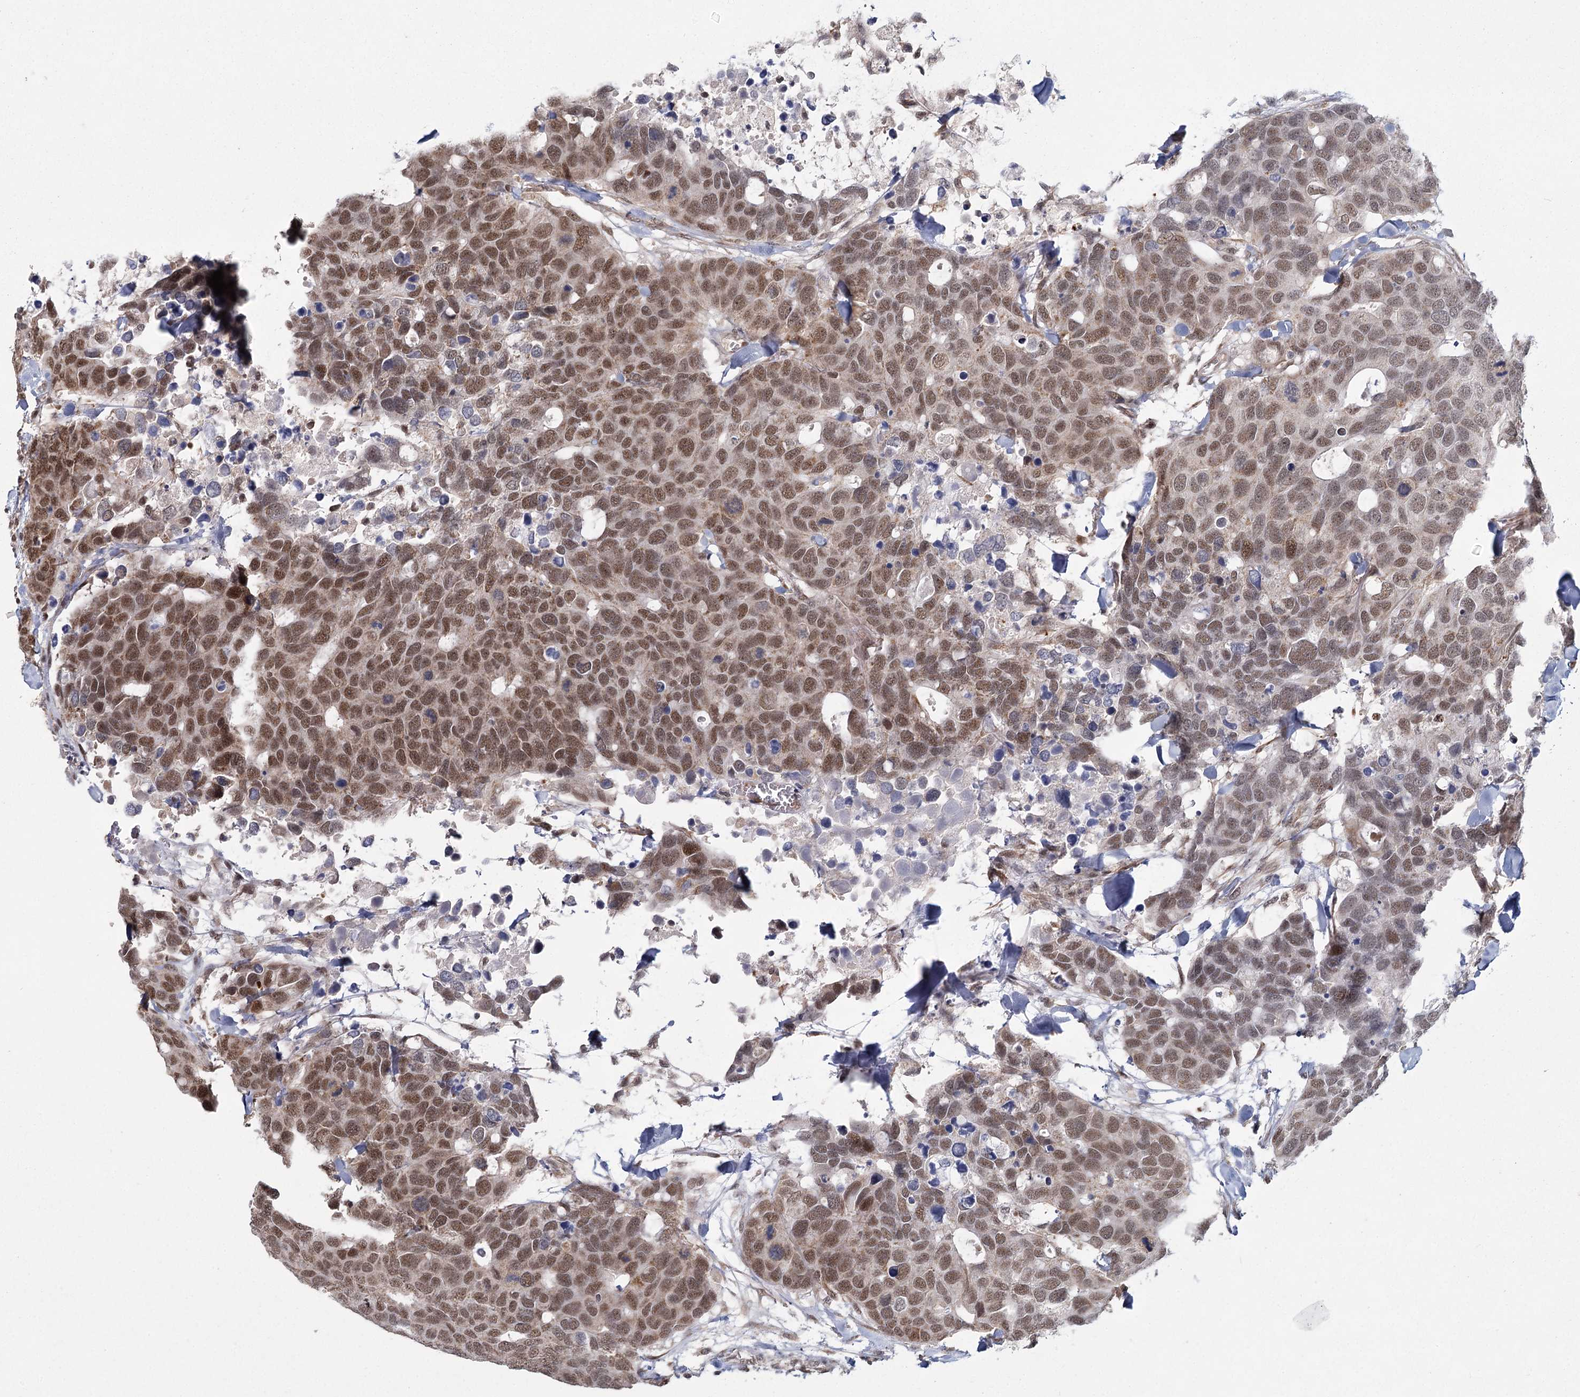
{"staining": {"intensity": "moderate", "quantity": ">75%", "location": "nuclear"}, "tissue": "breast cancer", "cell_type": "Tumor cells", "image_type": "cancer", "snomed": [{"axis": "morphology", "description": "Duct carcinoma"}, {"axis": "topography", "description": "Breast"}], "caption": "This micrograph shows immunohistochemistry staining of breast cancer, with medium moderate nuclear staining in approximately >75% of tumor cells.", "gene": "ZCCHC24", "patient": {"sex": "female", "age": 83}}